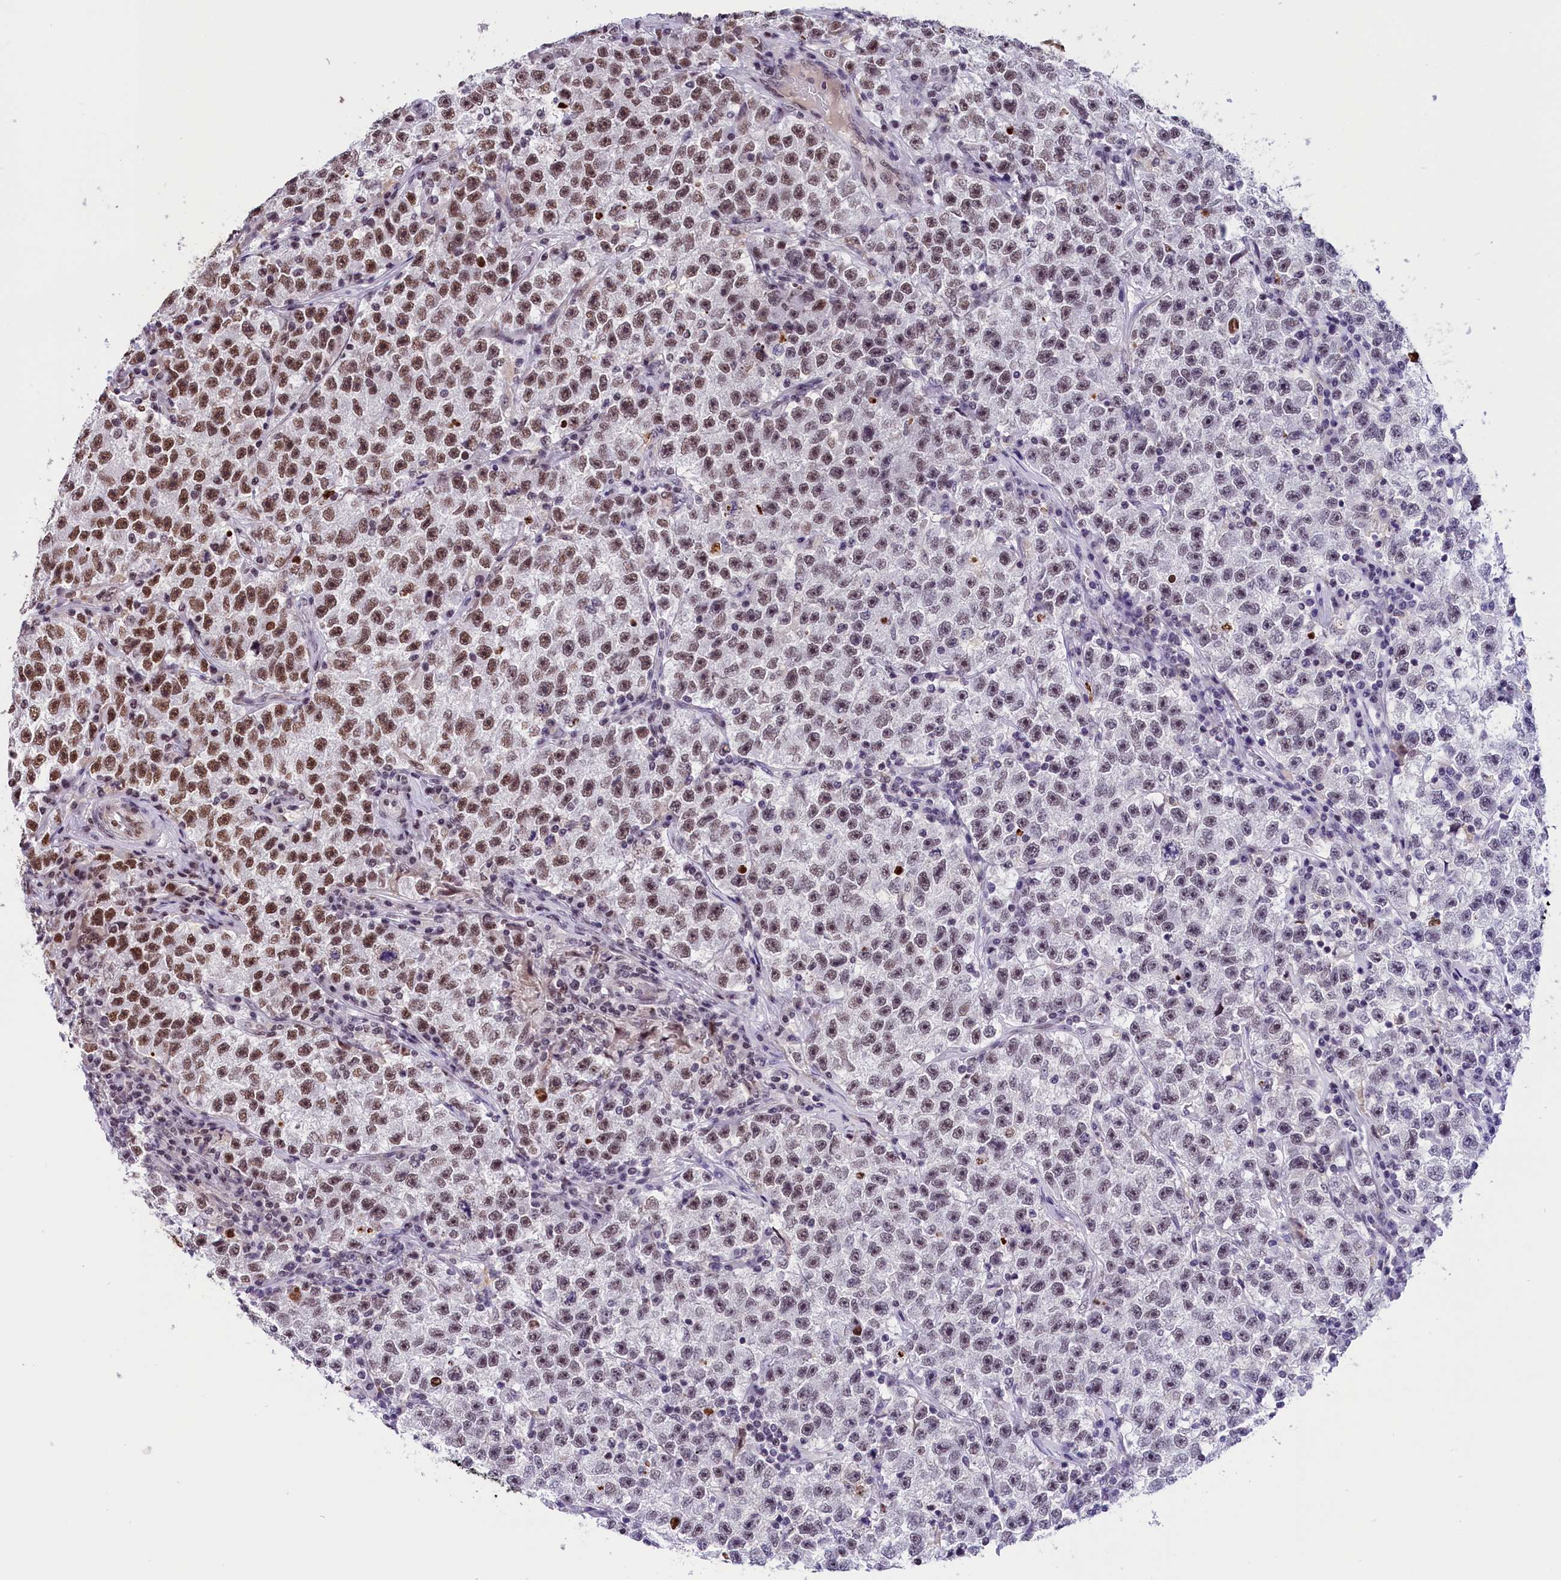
{"staining": {"intensity": "moderate", "quantity": "25%-75%", "location": "nuclear"}, "tissue": "testis cancer", "cell_type": "Tumor cells", "image_type": "cancer", "snomed": [{"axis": "morphology", "description": "Seminoma, NOS"}, {"axis": "topography", "description": "Testis"}], "caption": "Immunohistochemistry of human seminoma (testis) shows medium levels of moderate nuclear positivity in approximately 25%-75% of tumor cells. The staining is performed using DAB brown chromogen to label protein expression. The nuclei are counter-stained blue using hematoxylin.", "gene": "CDYL2", "patient": {"sex": "male", "age": 22}}